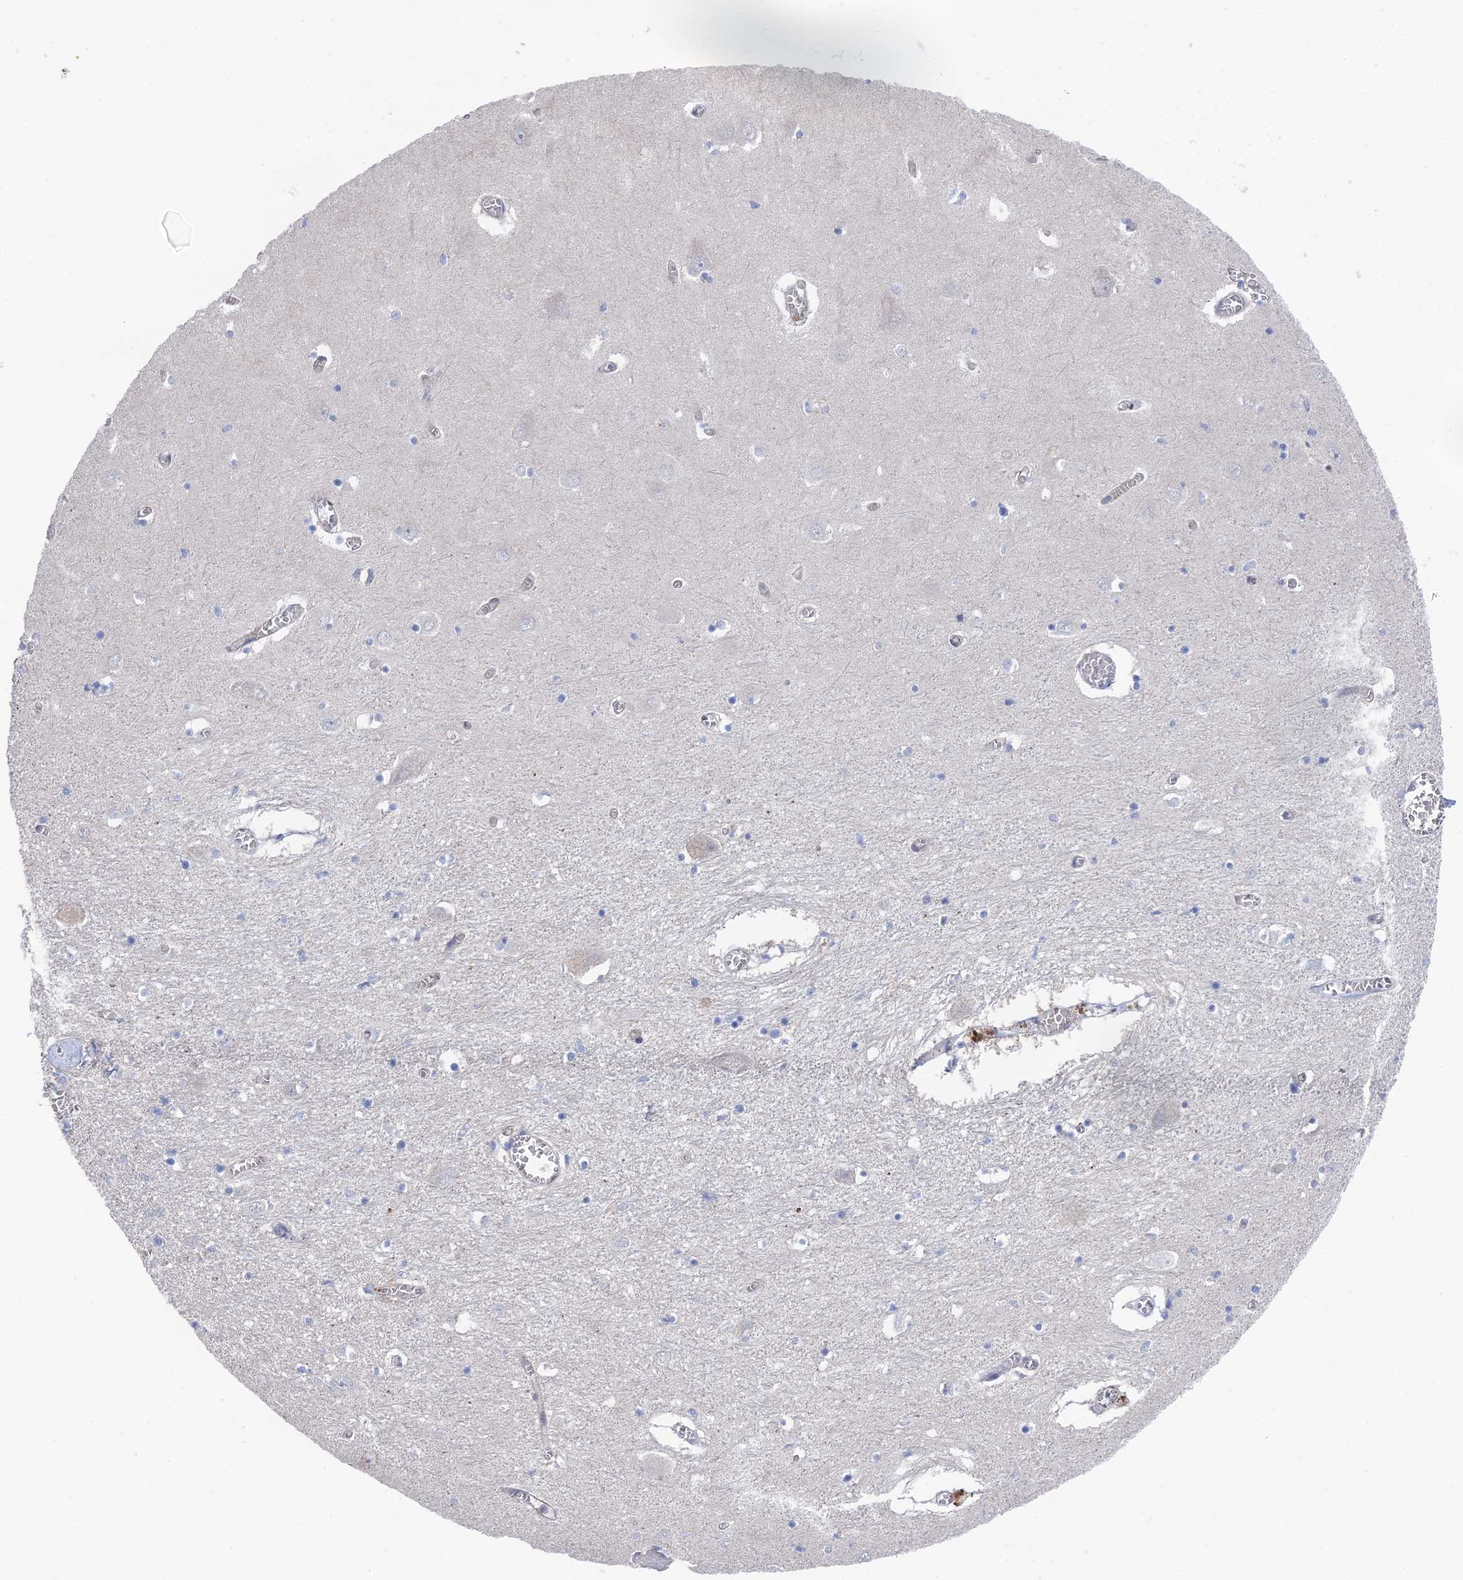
{"staining": {"intensity": "negative", "quantity": "none", "location": "none"}, "tissue": "hippocampus", "cell_type": "Glial cells", "image_type": "normal", "snomed": [{"axis": "morphology", "description": "Normal tissue, NOS"}, {"axis": "topography", "description": "Hippocampus"}], "caption": "Immunohistochemistry of normal hippocampus reveals no staining in glial cells.", "gene": "ARAP3", "patient": {"sex": "male", "age": 70}}